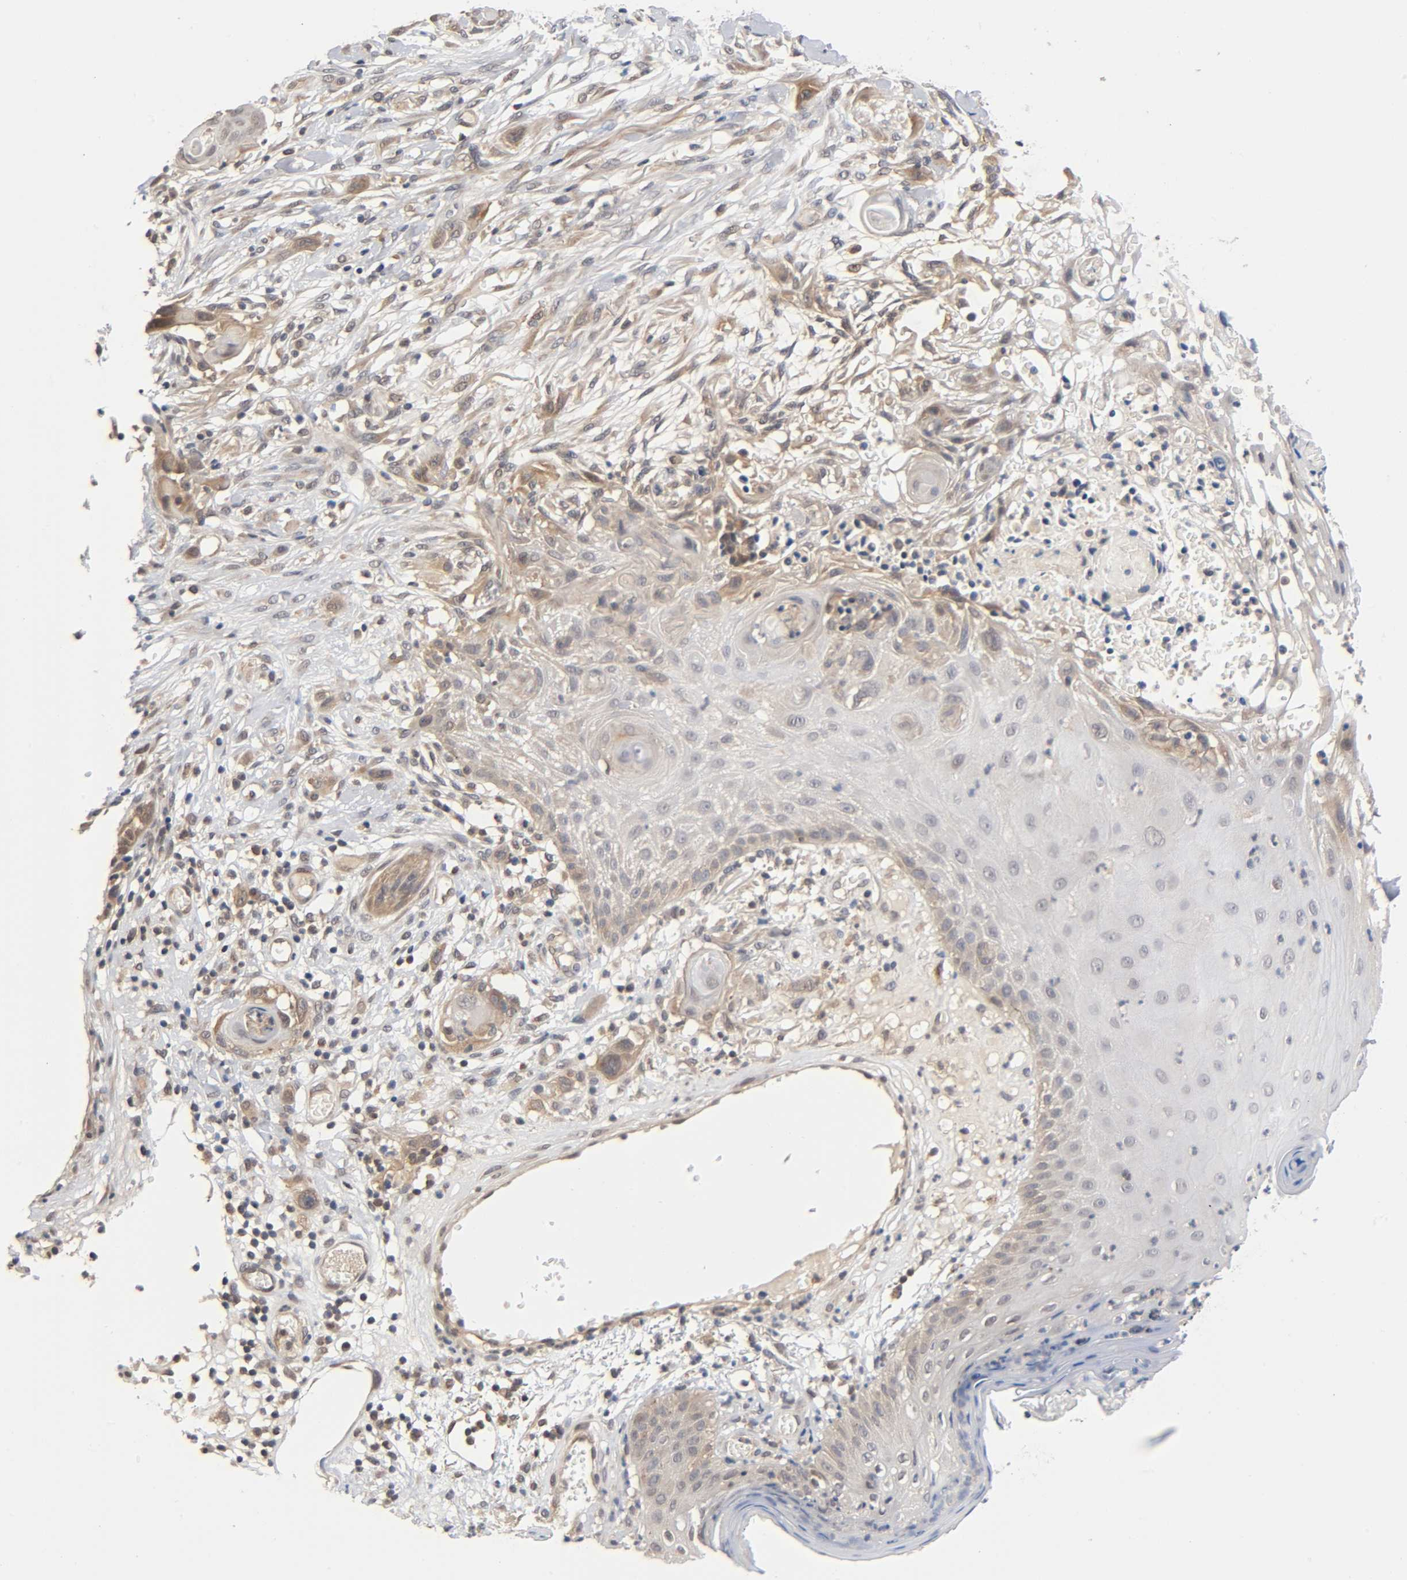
{"staining": {"intensity": "weak", "quantity": "25%-75%", "location": "cytoplasmic/membranous"}, "tissue": "skin cancer", "cell_type": "Tumor cells", "image_type": "cancer", "snomed": [{"axis": "morphology", "description": "Normal tissue, NOS"}, {"axis": "morphology", "description": "Squamous cell carcinoma, NOS"}, {"axis": "topography", "description": "Skin"}], "caption": "Skin cancer (squamous cell carcinoma) stained for a protein (brown) exhibits weak cytoplasmic/membranous positive expression in approximately 25%-75% of tumor cells.", "gene": "PRKAB1", "patient": {"sex": "female", "age": 59}}